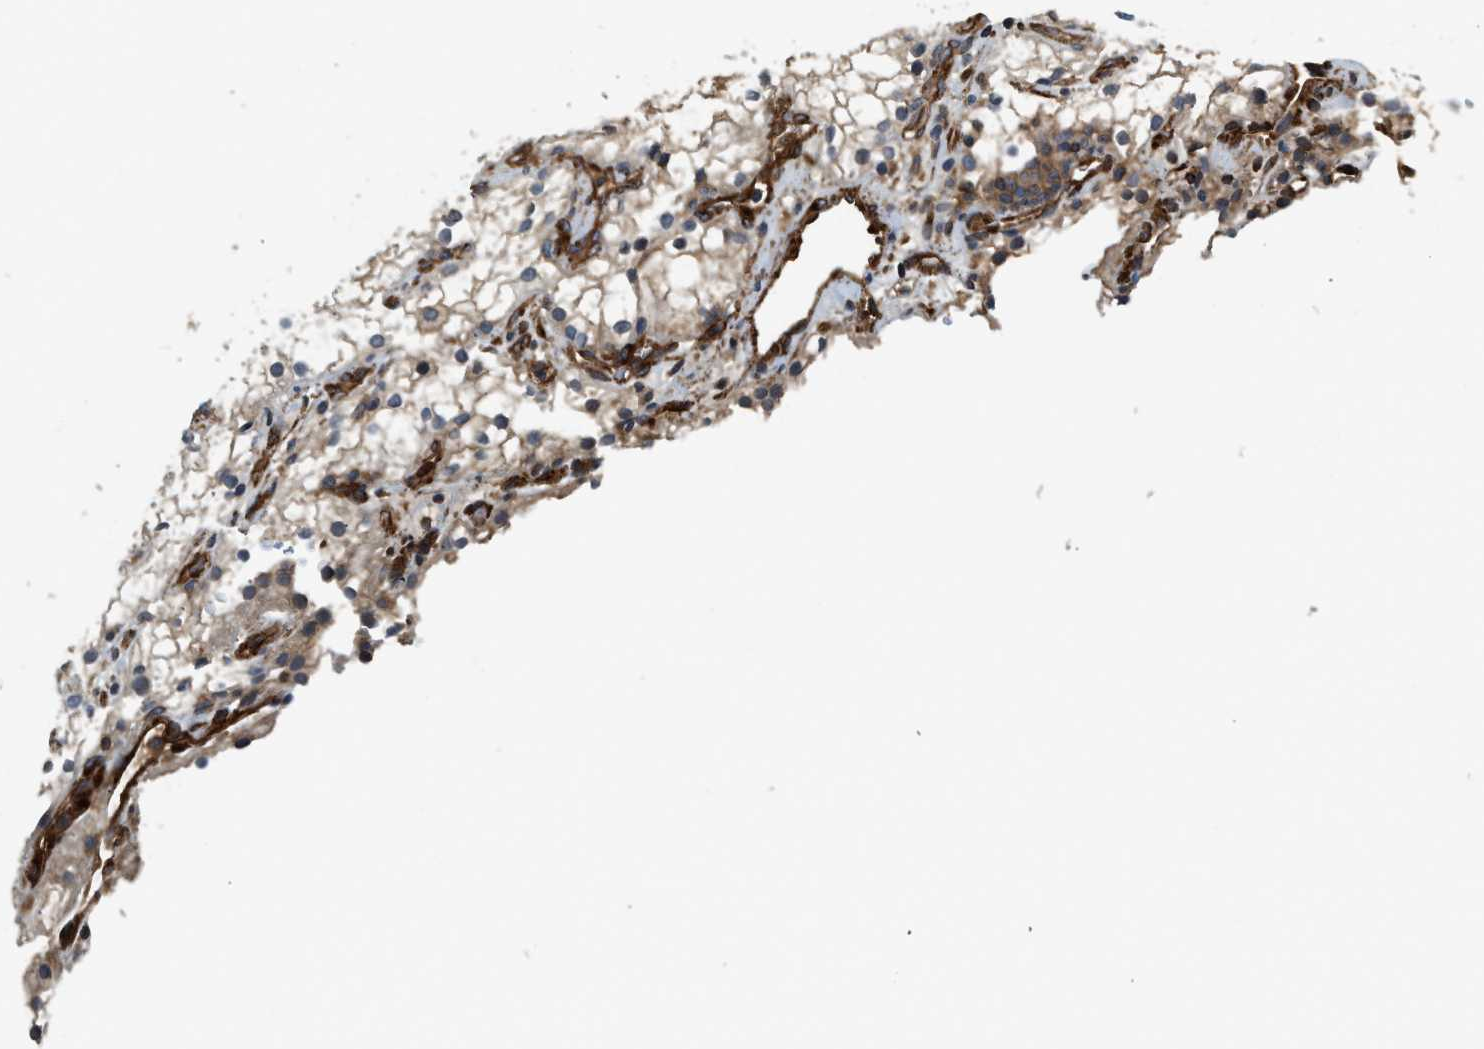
{"staining": {"intensity": "weak", "quantity": ">75%", "location": "cytoplasmic/membranous"}, "tissue": "renal cancer", "cell_type": "Tumor cells", "image_type": "cancer", "snomed": [{"axis": "morphology", "description": "Adenocarcinoma, NOS"}, {"axis": "topography", "description": "Kidney"}], "caption": "This is a histology image of immunohistochemistry staining of adenocarcinoma (renal), which shows weak positivity in the cytoplasmic/membranous of tumor cells.", "gene": "HIP1", "patient": {"sex": "female", "age": 52}}